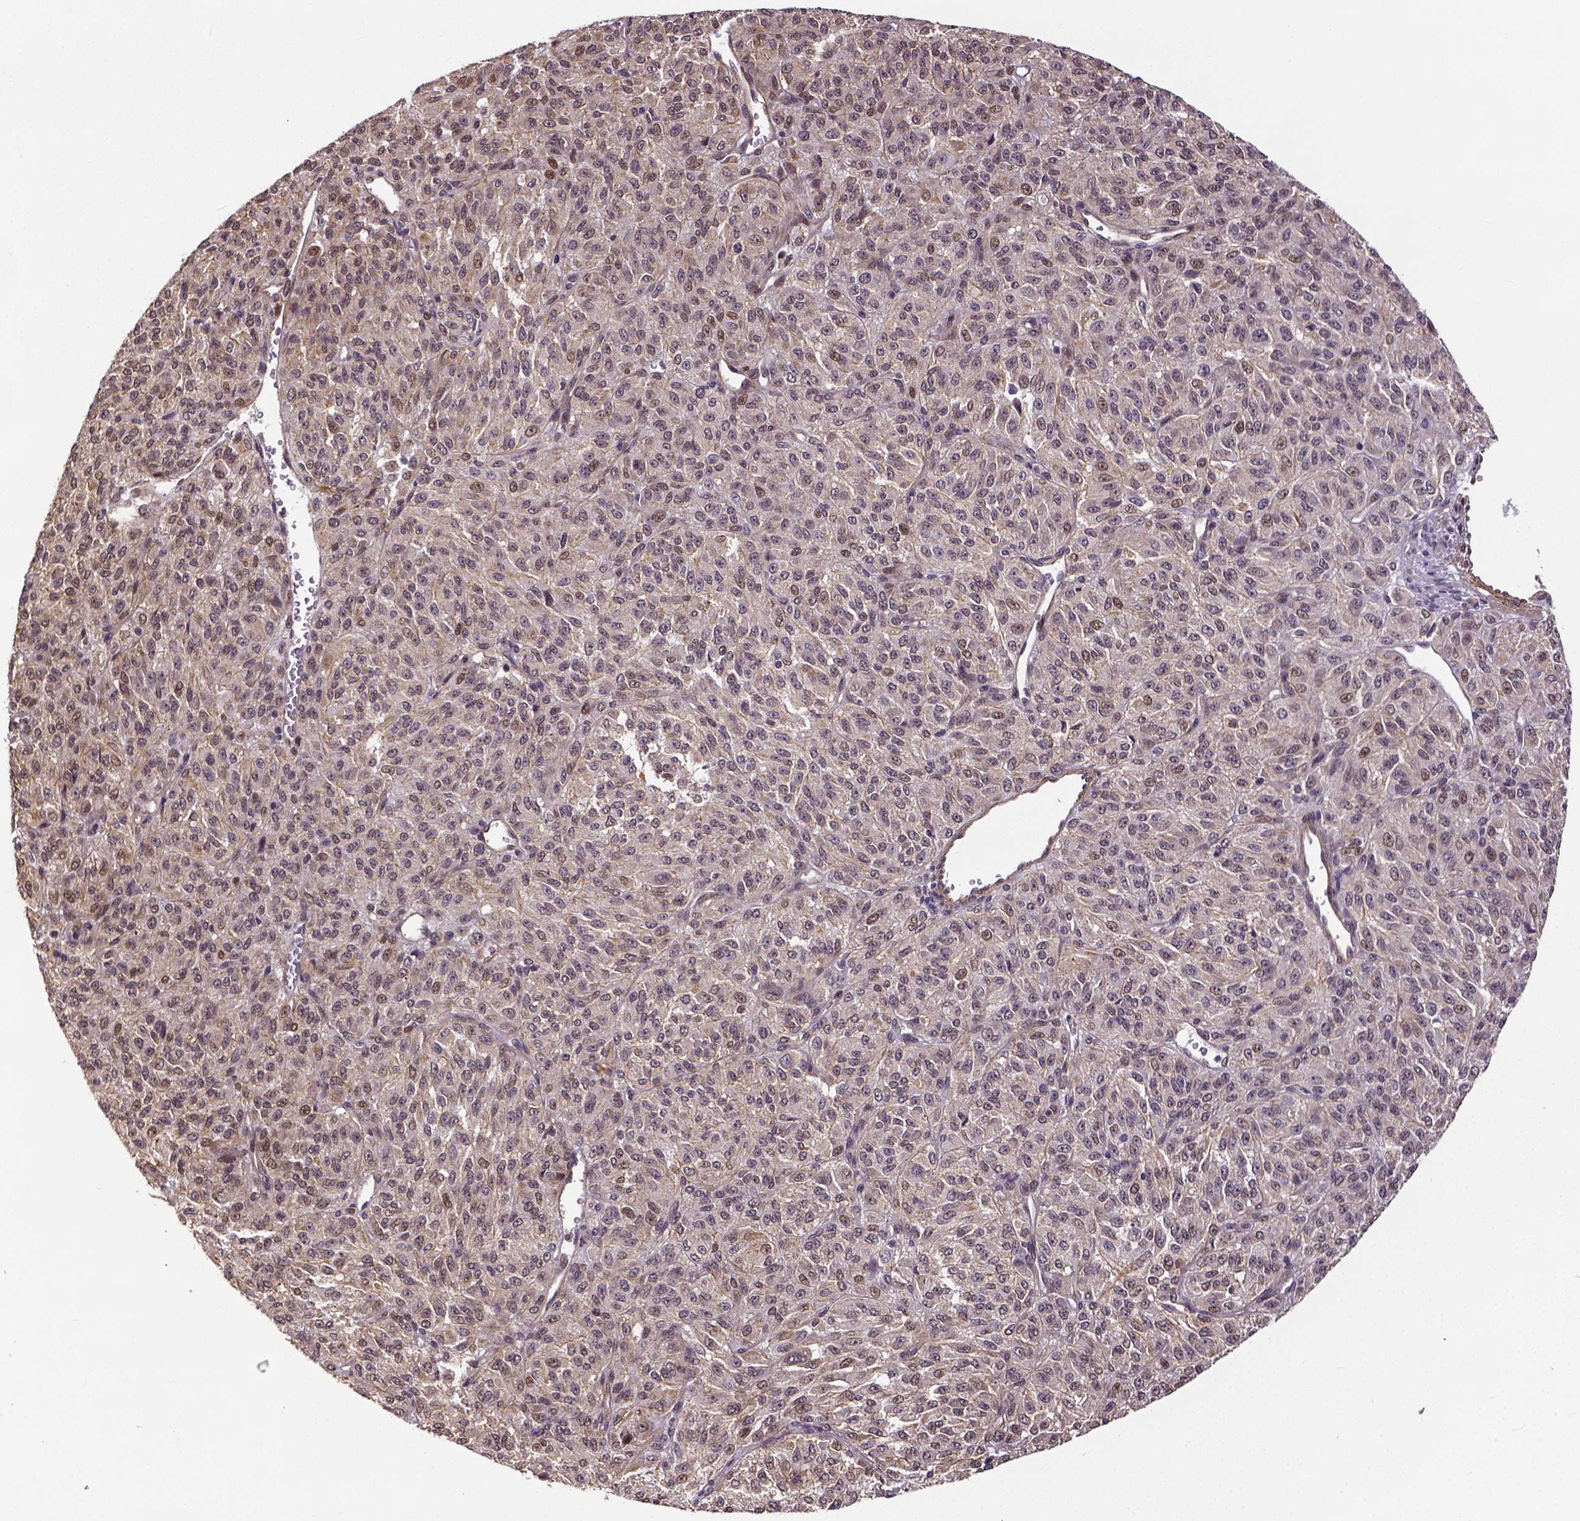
{"staining": {"intensity": "weak", "quantity": ">75%", "location": "cytoplasmic/membranous"}, "tissue": "melanoma", "cell_type": "Tumor cells", "image_type": "cancer", "snomed": [{"axis": "morphology", "description": "Malignant melanoma, Metastatic site"}, {"axis": "topography", "description": "Brain"}], "caption": "The immunohistochemical stain highlights weak cytoplasmic/membranous expression in tumor cells of malignant melanoma (metastatic site) tissue.", "gene": "DICER1", "patient": {"sex": "female", "age": 56}}